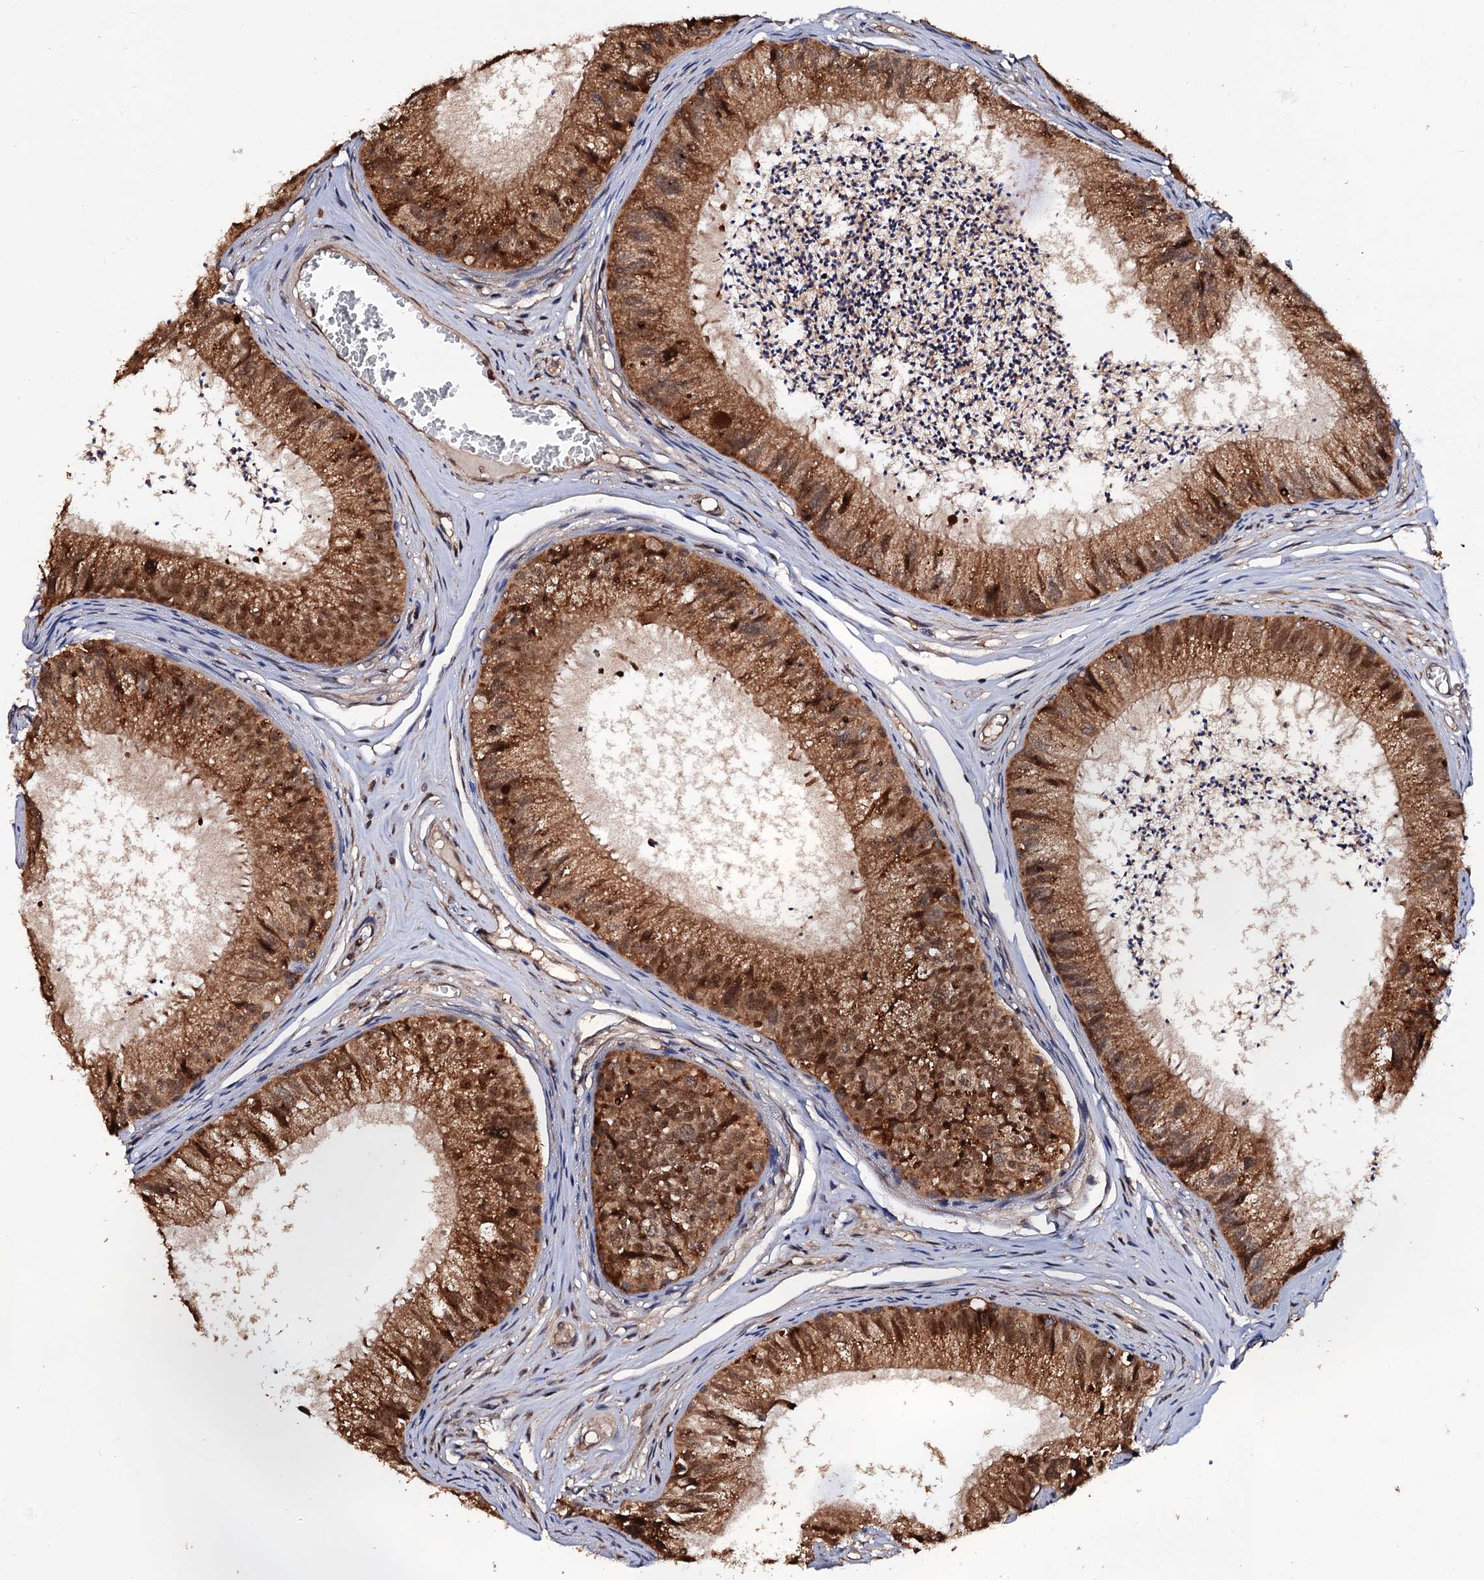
{"staining": {"intensity": "moderate", "quantity": ">75%", "location": "cytoplasmic/membranous,nuclear"}, "tissue": "epididymis", "cell_type": "Glandular cells", "image_type": "normal", "snomed": [{"axis": "morphology", "description": "Normal tissue, NOS"}, {"axis": "topography", "description": "Epididymis"}], "caption": "Immunohistochemical staining of normal epididymis shows >75% levels of moderate cytoplasmic/membranous,nuclear protein expression in approximately >75% of glandular cells. (DAB = brown stain, brightfield microscopy at high magnification).", "gene": "MIER2", "patient": {"sex": "male", "age": 79}}